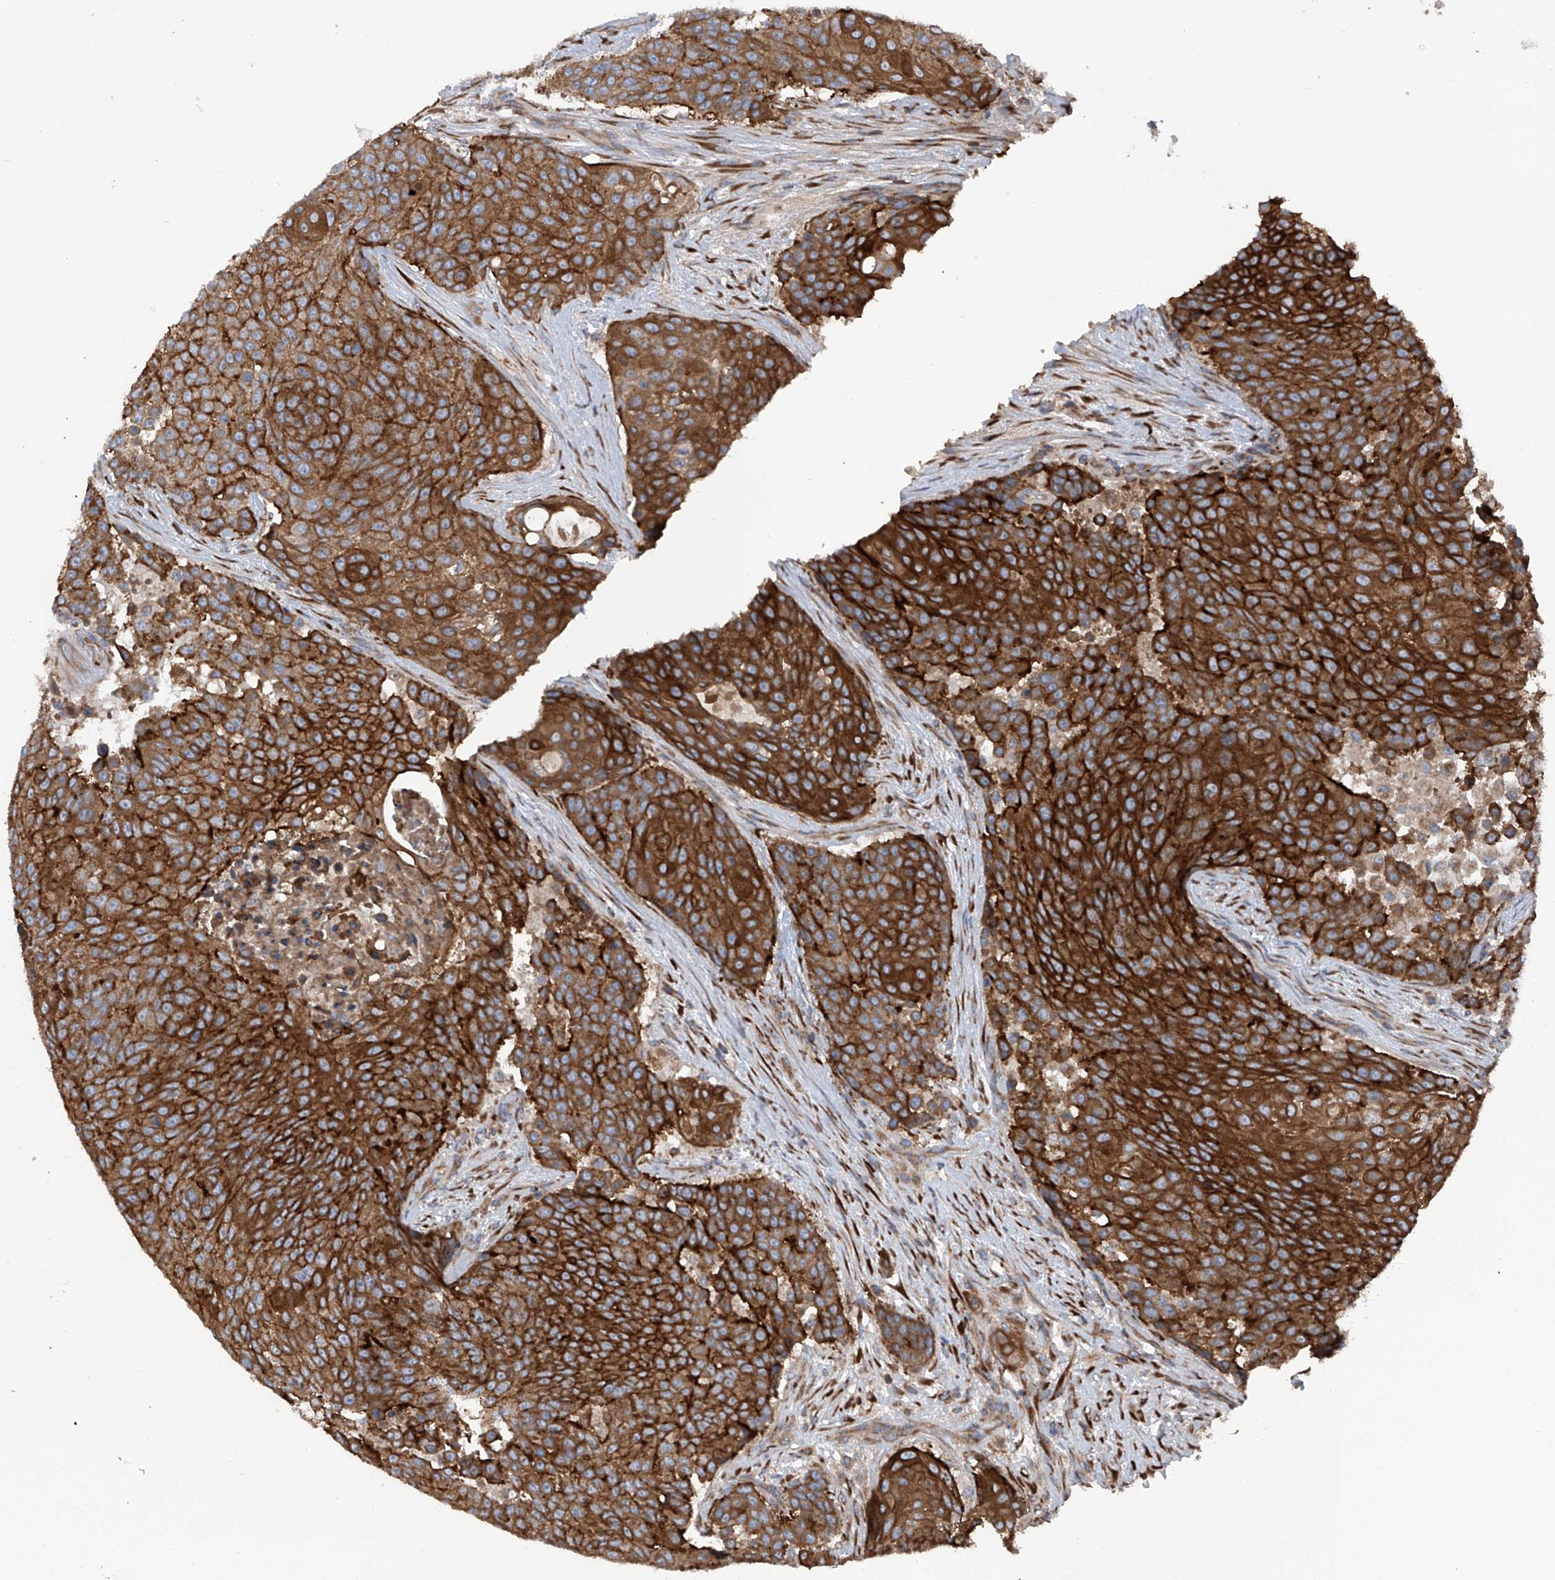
{"staining": {"intensity": "strong", "quantity": ">75%", "location": "cytoplasmic/membranous"}, "tissue": "urothelial cancer", "cell_type": "Tumor cells", "image_type": "cancer", "snomed": [{"axis": "morphology", "description": "Urothelial carcinoma, High grade"}, {"axis": "topography", "description": "Urinary bladder"}], "caption": "High-grade urothelial carcinoma was stained to show a protein in brown. There is high levels of strong cytoplasmic/membranous positivity in approximately >75% of tumor cells.", "gene": "ASCC3", "patient": {"sex": "female", "age": 63}}